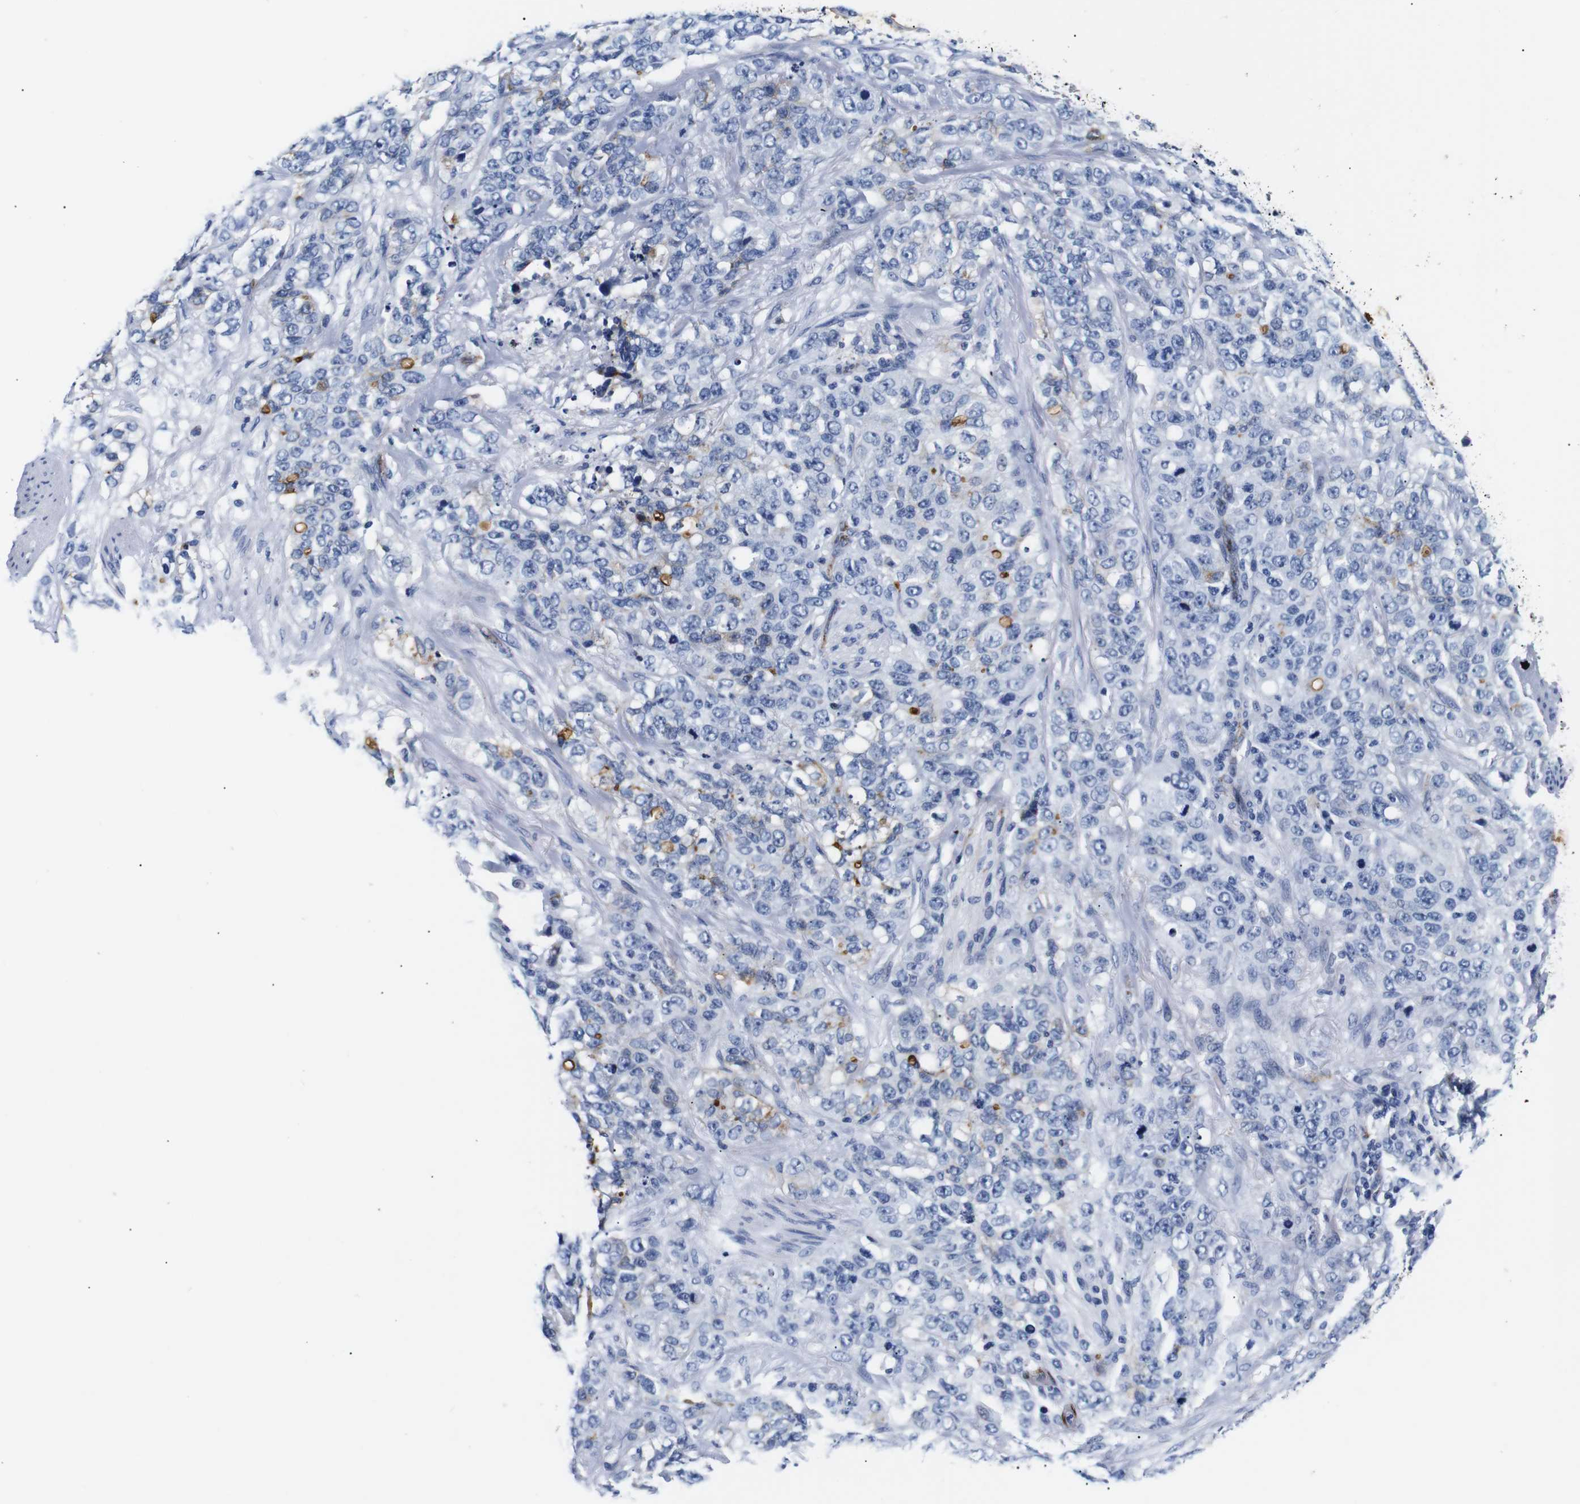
{"staining": {"intensity": "negative", "quantity": "none", "location": "none"}, "tissue": "stomach cancer", "cell_type": "Tumor cells", "image_type": "cancer", "snomed": [{"axis": "morphology", "description": "Adenocarcinoma, NOS"}, {"axis": "topography", "description": "Stomach"}], "caption": "Immunohistochemistry of stomach cancer demonstrates no positivity in tumor cells.", "gene": "MUC4", "patient": {"sex": "male", "age": 48}}